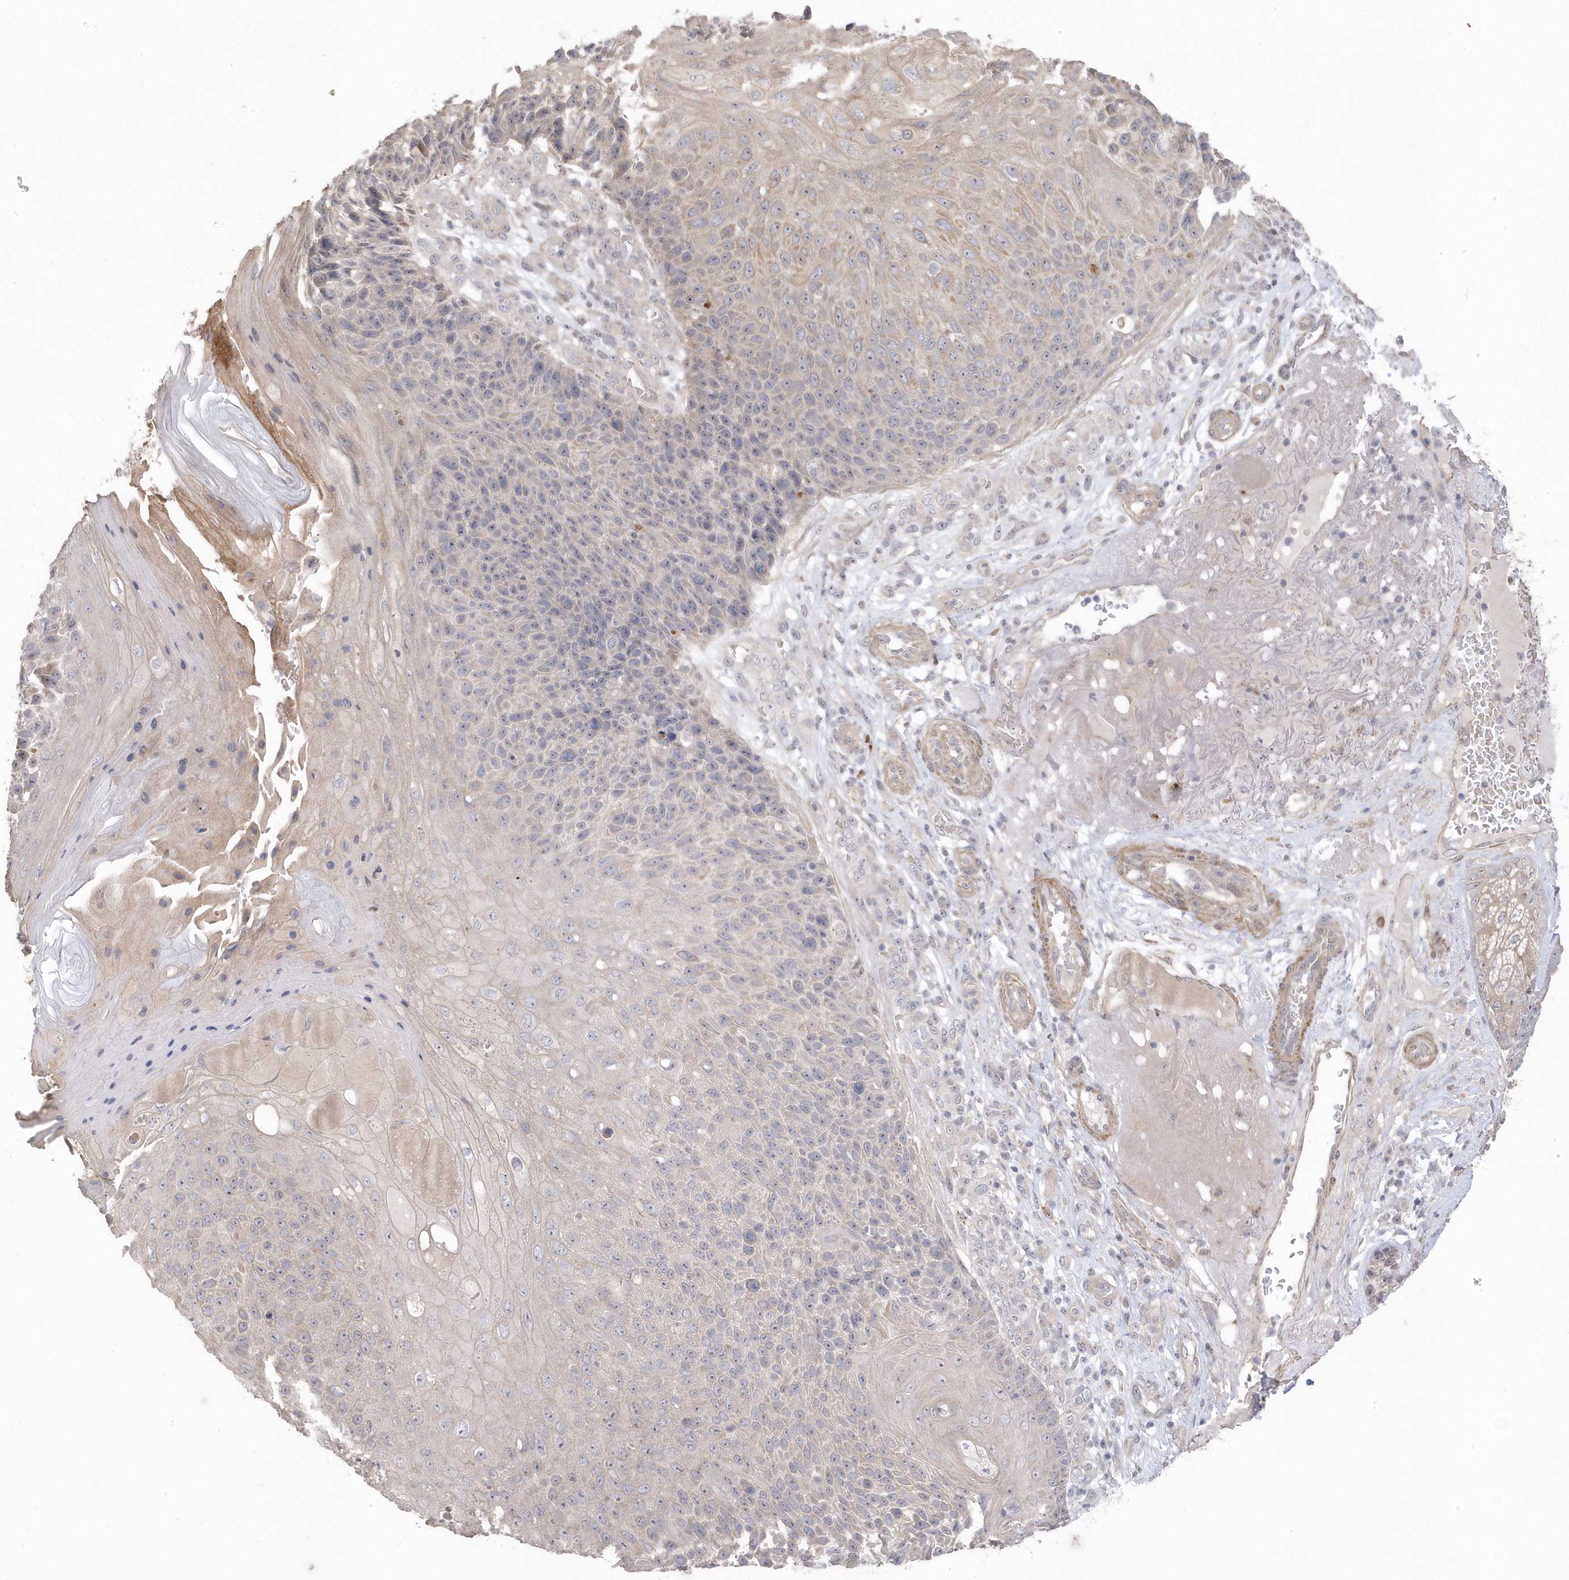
{"staining": {"intensity": "weak", "quantity": "<25%", "location": "cytoplasmic/membranous"}, "tissue": "skin cancer", "cell_type": "Tumor cells", "image_type": "cancer", "snomed": [{"axis": "morphology", "description": "Squamous cell carcinoma, NOS"}, {"axis": "topography", "description": "Skin"}], "caption": "Immunohistochemistry image of neoplastic tissue: skin cancer (squamous cell carcinoma) stained with DAB exhibits no significant protein staining in tumor cells.", "gene": "GTPBP6", "patient": {"sex": "female", "age": 88}}